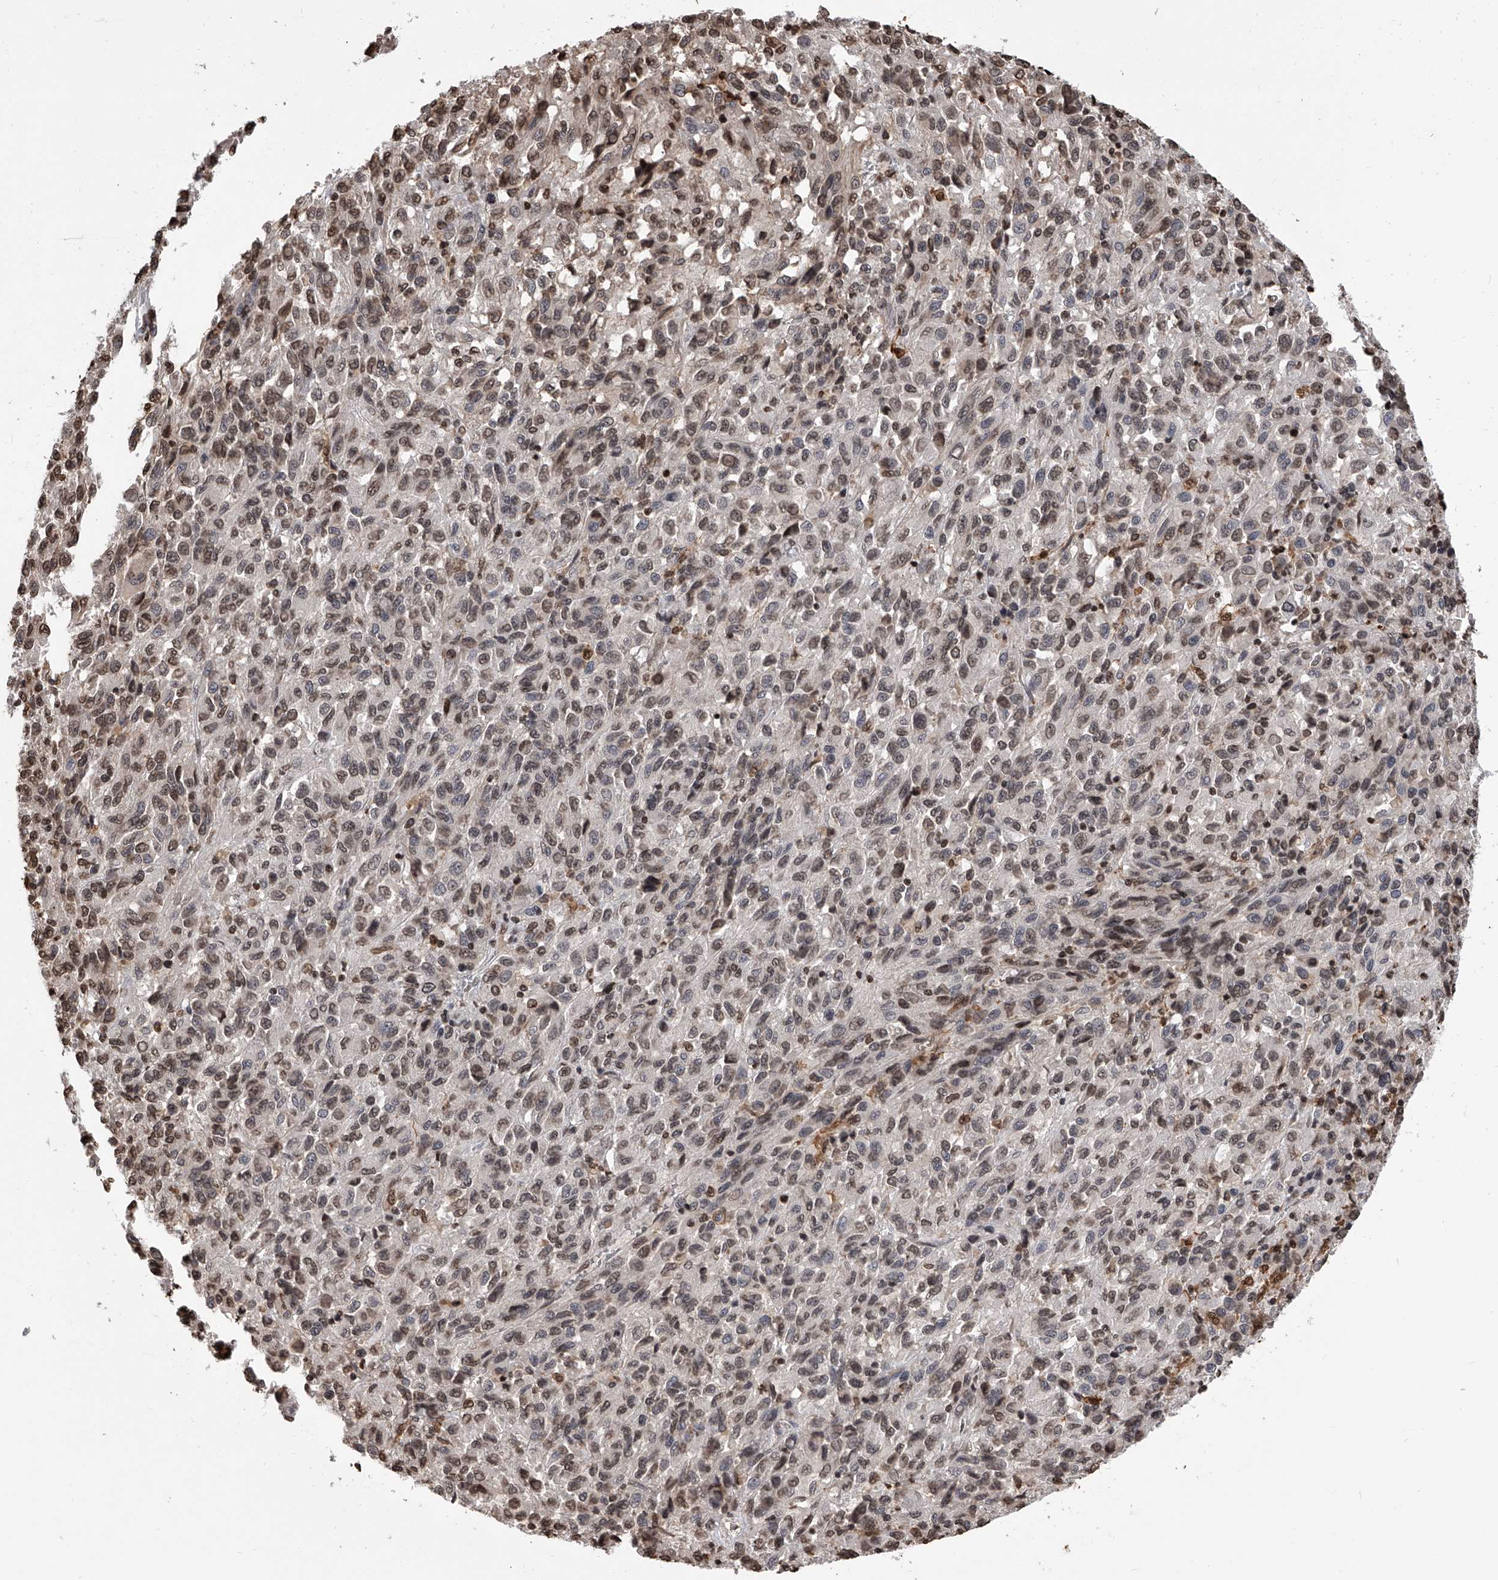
{"staining": {"intensity": "weak", "quantity": "25%-75%", "location": "nuclear"}, "tissue": "melanoma", "cell_type": "Tumor cells", "image_type": "cancer", "snomed": [{"axis": "morphology", "description": "Malignant melanoma, Metastatic site"}, {"axis": "topography", "description": "Lung"}], "caption": "High-magnification brightfield microscopy of melanoma stained with DAB (3,3'-diaminobenzidine) (brown) and counterstained with hematoxylin (blue). tumor cells exhibit weak nuclear staining is seen in approximately25%-75% of cells.", "gene": "CFAP410", "patient": {"sex": "male", "age": 64}}